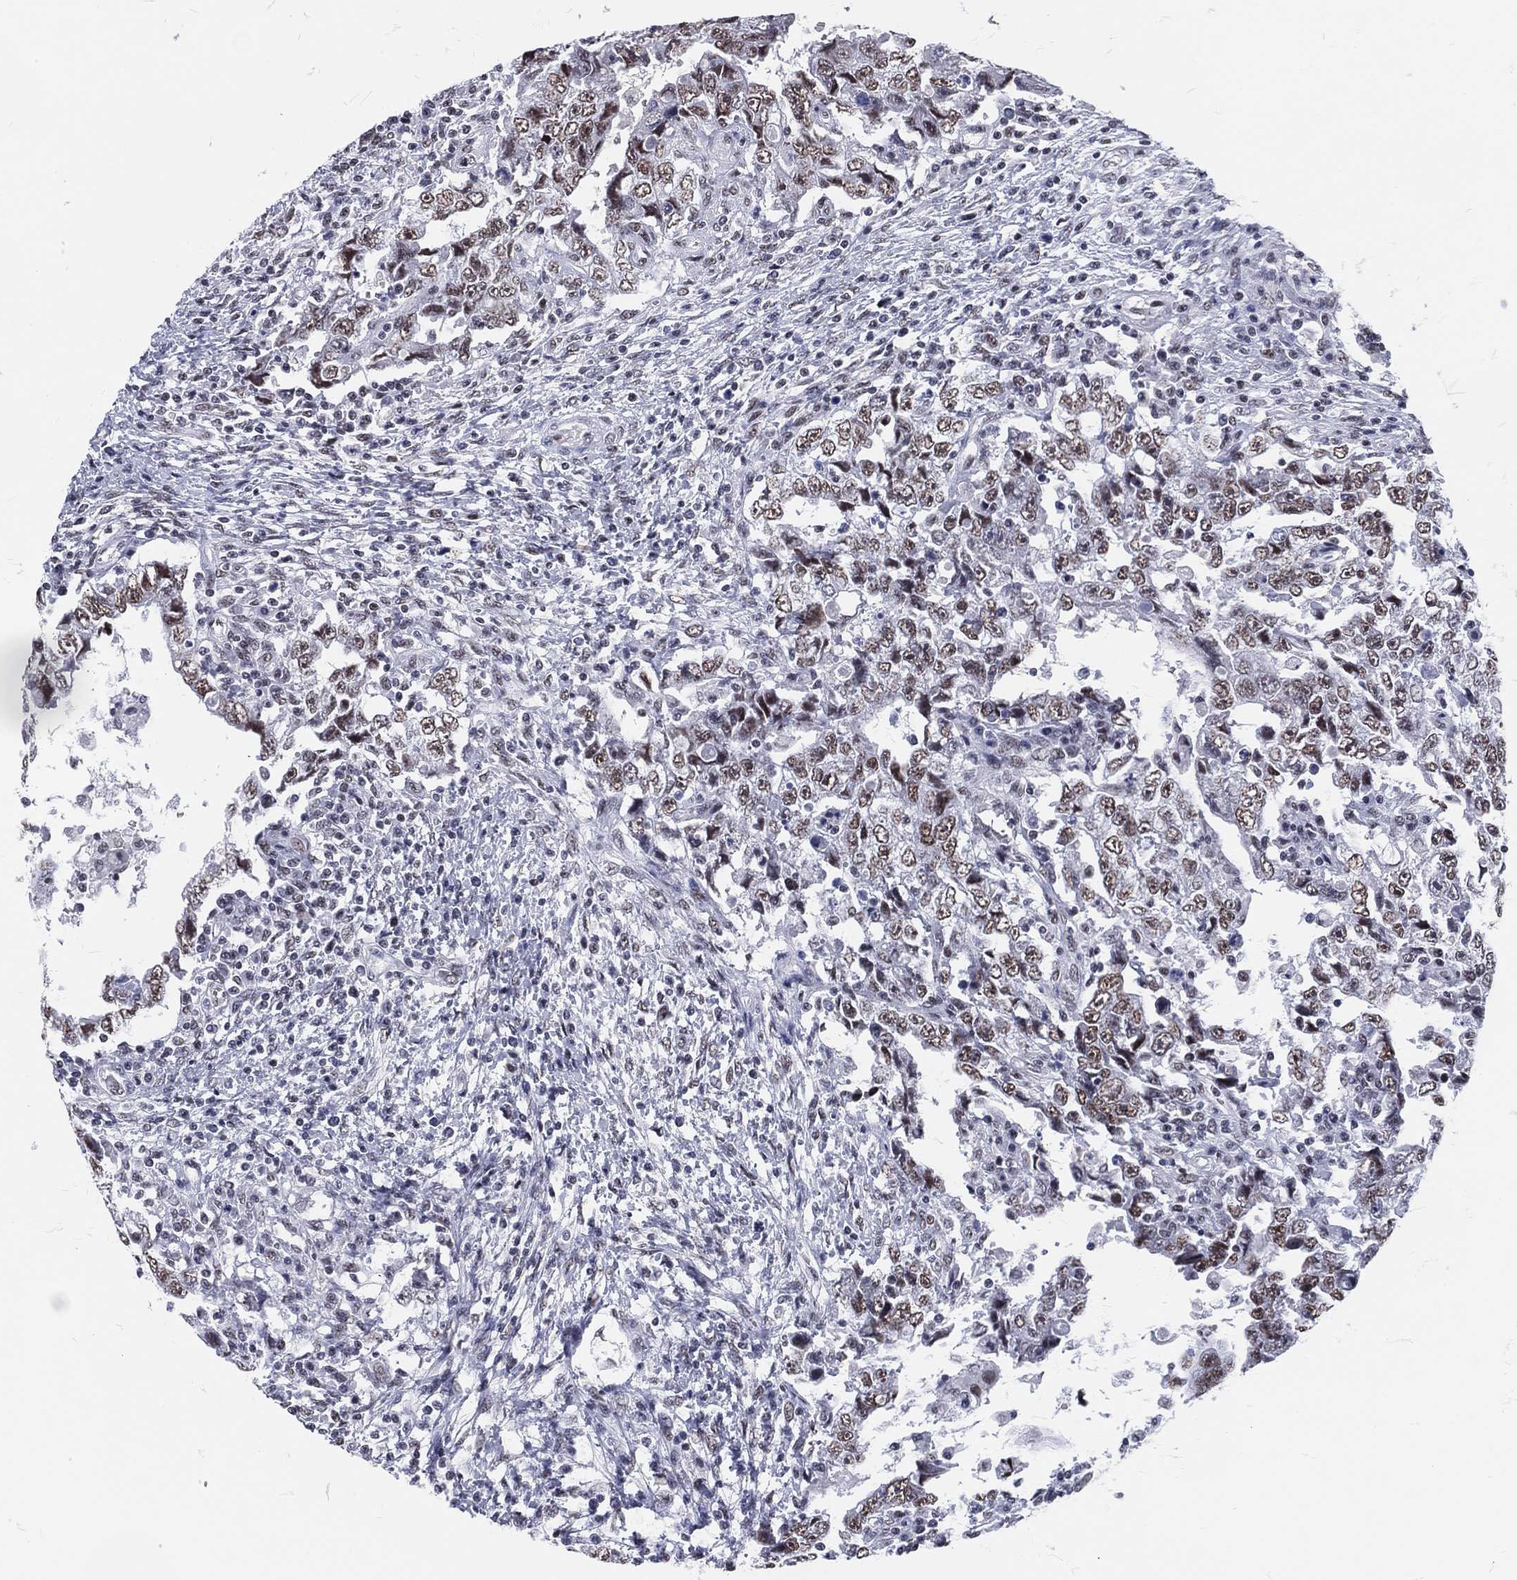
{"staining": {"intensity": "weak", "quantity": "25%-75%", "location": "nuclear"}, "tissue": "testis cancer", "cell_type": "Tumor cells", "image_type": "cancer", "snomed": [{"axis": "morphology", "description": "Carcinoma, Embryonal, NOS"}, {"axis": "topography", "description": "Testis"}], "caption": "Immunohistochemical staining of human testis cancer shows weak nuclear protein positivity in about 25%-75% of tumor cells.", "gene": "MAPK8IP1", "patient": {"sex": "male", "age": 26}}